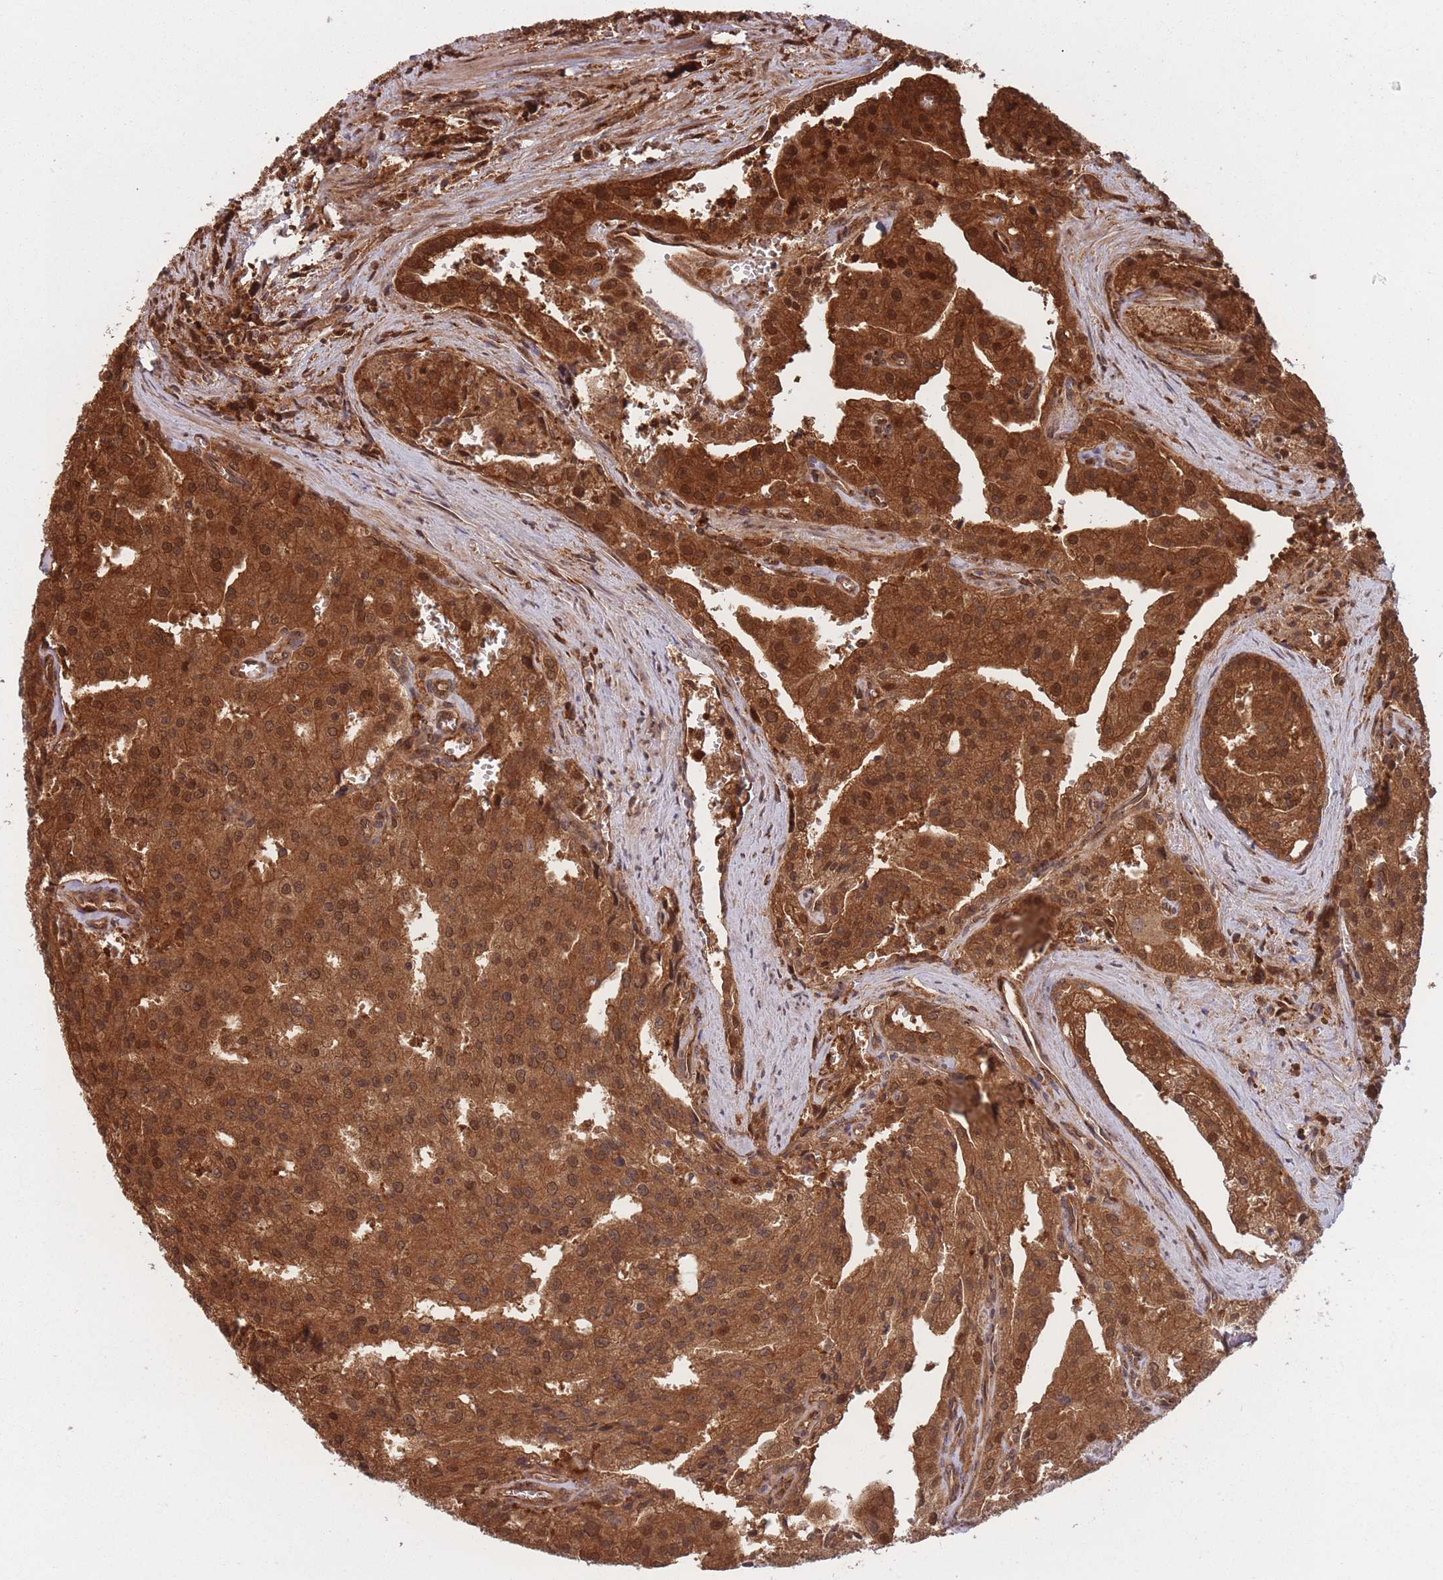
{"staining": {"intensity": "strong", "quantity": ">75%", "location": "cytoplasmic/membranous,nuclear"}, "tissue": "prostate cancer", "cell_type": "Tumor cells", "image_type": "cancer", "snomed": [{"axis": "morphology", "description": "Adenocarcinoma, High grade"}, {"axis": "topography", "description": "Prostate"}], "caption": "Strong cytoplasmic/membranous and nuclear staining for a protein is appreciated in approximately >75% of tumor cells of prostate cancer (adenocarcinoma (high-grade)) using immunohistochemistry.", "gene": "PODXL2", "patient": {"sex": "male", "age": 68}}